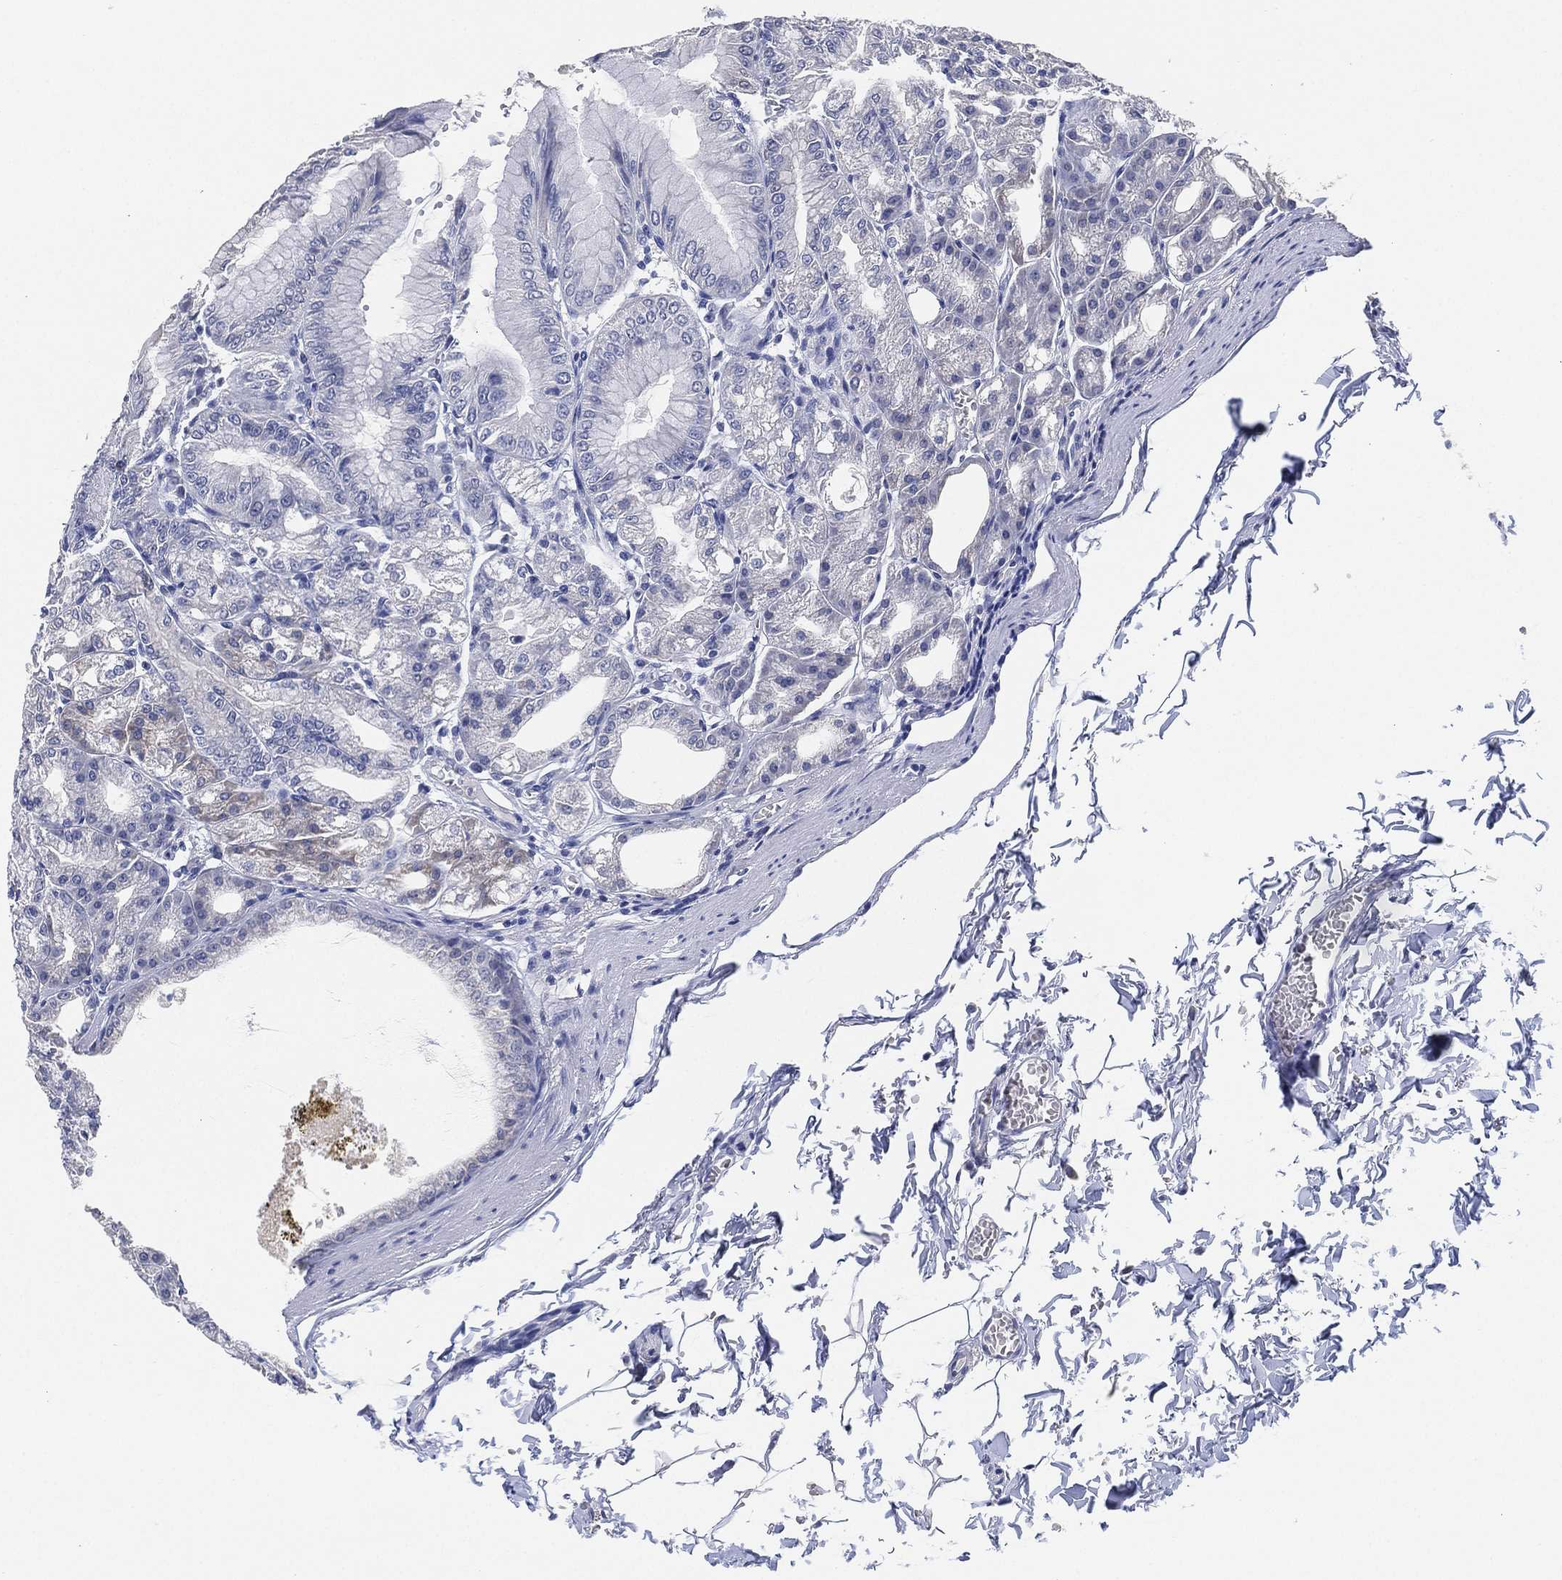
{"staining": {"intensity": "negative", "quantity": "none", "location": "none"}, "tissue": "stomach", "cell_type": "Glandular cells", "image_type": "normal", "snomed": [{"axis": "morphology", "description": "Normal tissue, NOS"}, {"axis": "topography", "description": "Stomach"}], "caption": "The immunohistochemistry histopathology image has no significant expression in glandular cells of stomach. (DAB immunohistochemistry with hematoxylin counter stain).", "gene": "IYD", "patient": {"sex": "male", "age": 71}}